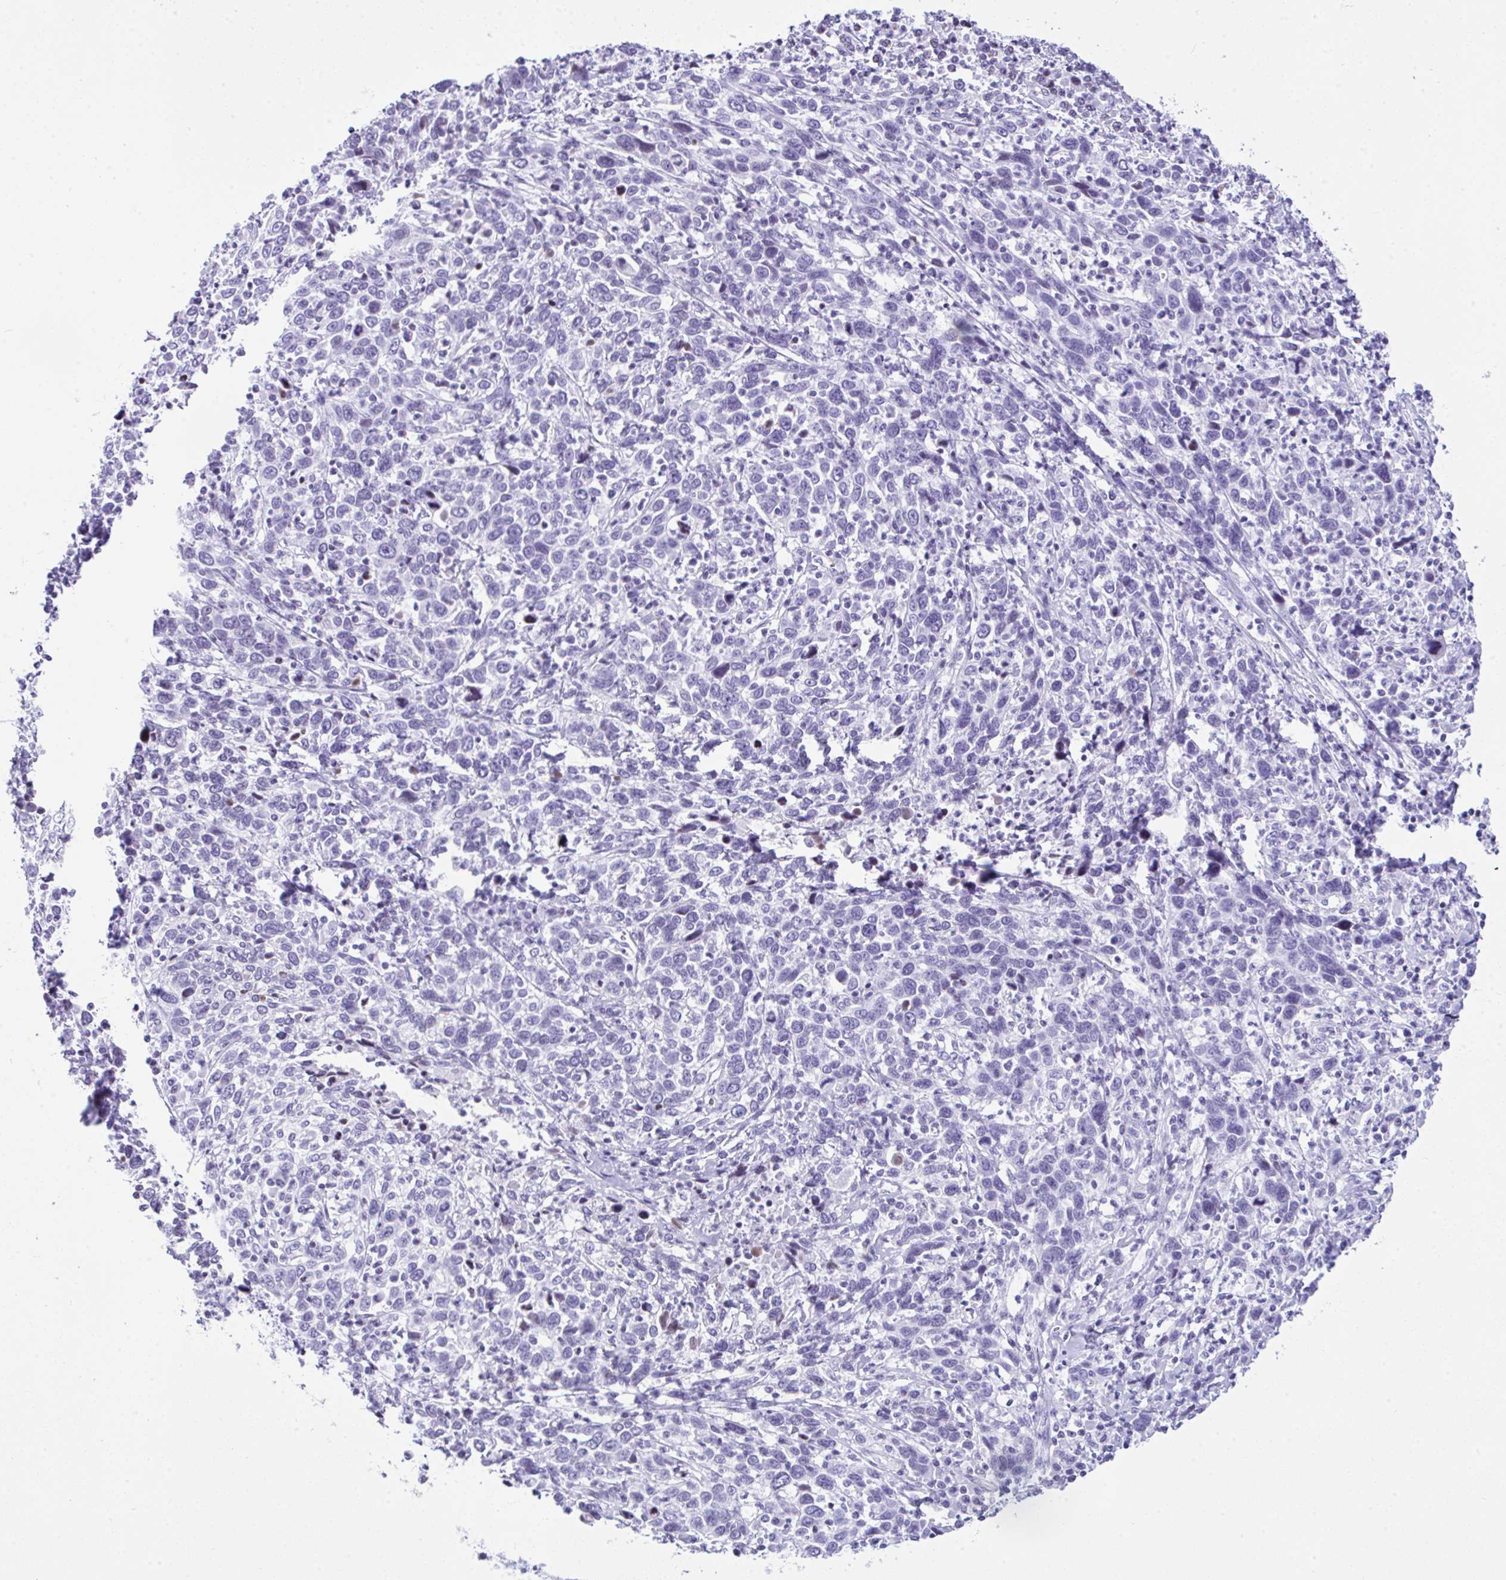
{"staining": {"intensity": "negative", "quantity": "none", "location": "none"}, "tissue": "cervical cancer", "cell_type": "Tumor cells", "image_type": "cancer", "snomed": [{"axis": "morphology", "description": "Squamous cell carcinoma, NOS"}, {"axis": "topography", "description": "Cervix"}], "caption": "Immunohistochemistry (IHC) photomicrograph of neoplastic tissue: squamous cell carcinoma (cervical) stained with DAB shows no significant protein staining in tumor cells.", "gene": "KRT27", "patient": {"sex": "female", "age": 46}}